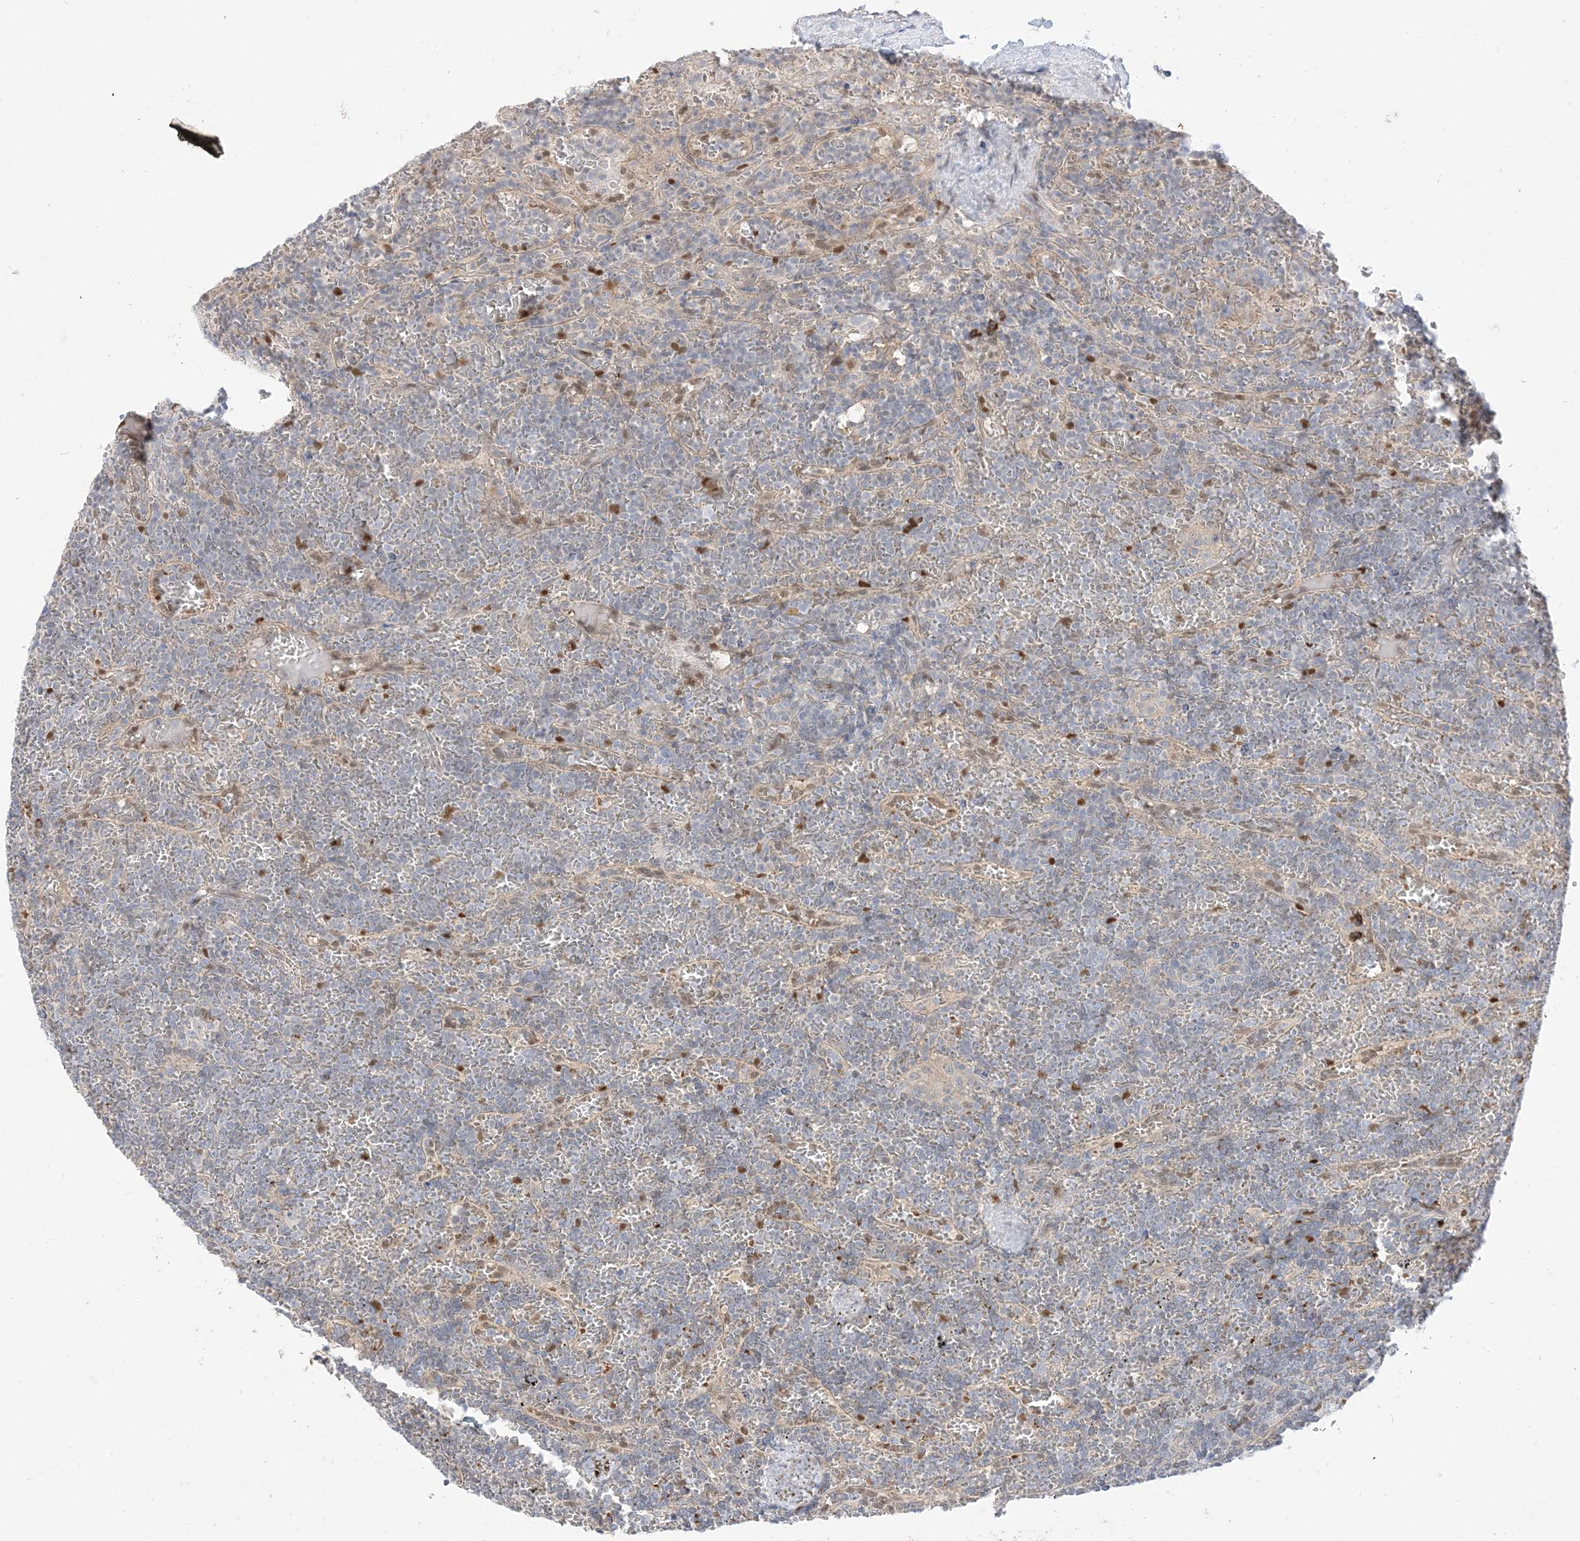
{"staining": {"intensity": "negative", "quantity": "none", "location": "none"}, "tissue": "lymphoma", "cell_type": "Tumor cells", "image_type": "cancer", "snomed": [{"axis": "morphology", "description": "Malignant lymphoma, non-Hodgkin's type, Low grade"}, {"axis": "topography", "description": "Spleen"}], "caption": "Malignant lymphoma, non-Hodgkin's type (low-grade) was stained to show a protein in brown. There is no significant expression in tumor cells. (DAB IHC visualized using brightfield microscopy, high magnification).", "gene": "RIN1", "patient": {"sex": "female", "age": 19}}